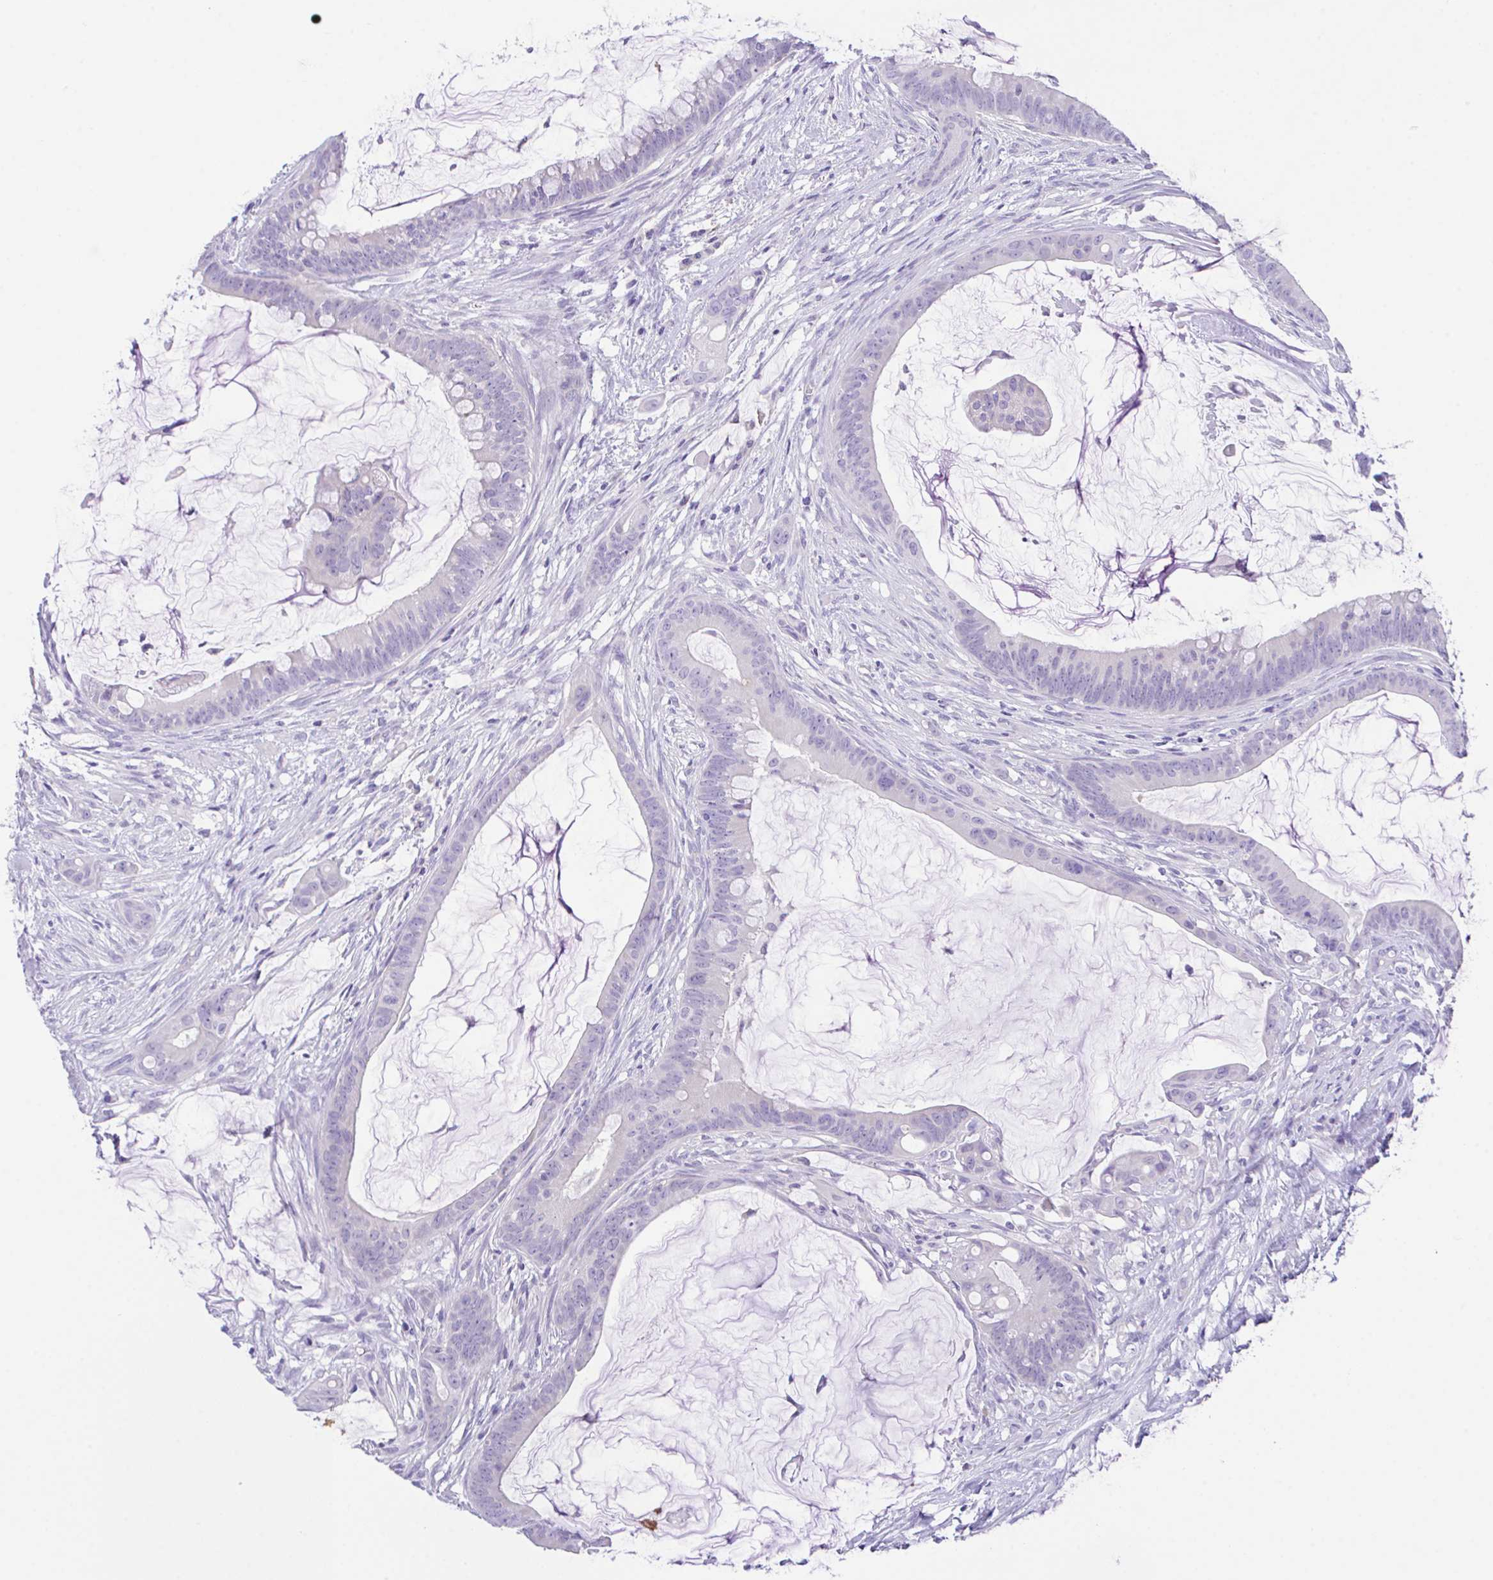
{"staining": {"intensity": "negative", "quantity": "none", "location": "none"}, "tissue": "colorectal cancer", "cell_type": "Tumor cells", "image_type": "cancer", "snomed": [{"axis": "morphology", "description": "Adenocarcinoma, NOS"}, {"axis": "topography", "description": "Colon"}], "caption": "This micrograph is of colorectal adenocarcinoma stained with immunohistochemistry (IHC) to label a protein in brown with the nuclei are counter-stained blue. There is no staining in tumor cells.", "gene": "HACD4", "patient": {"sex": "male", "age": 62}}